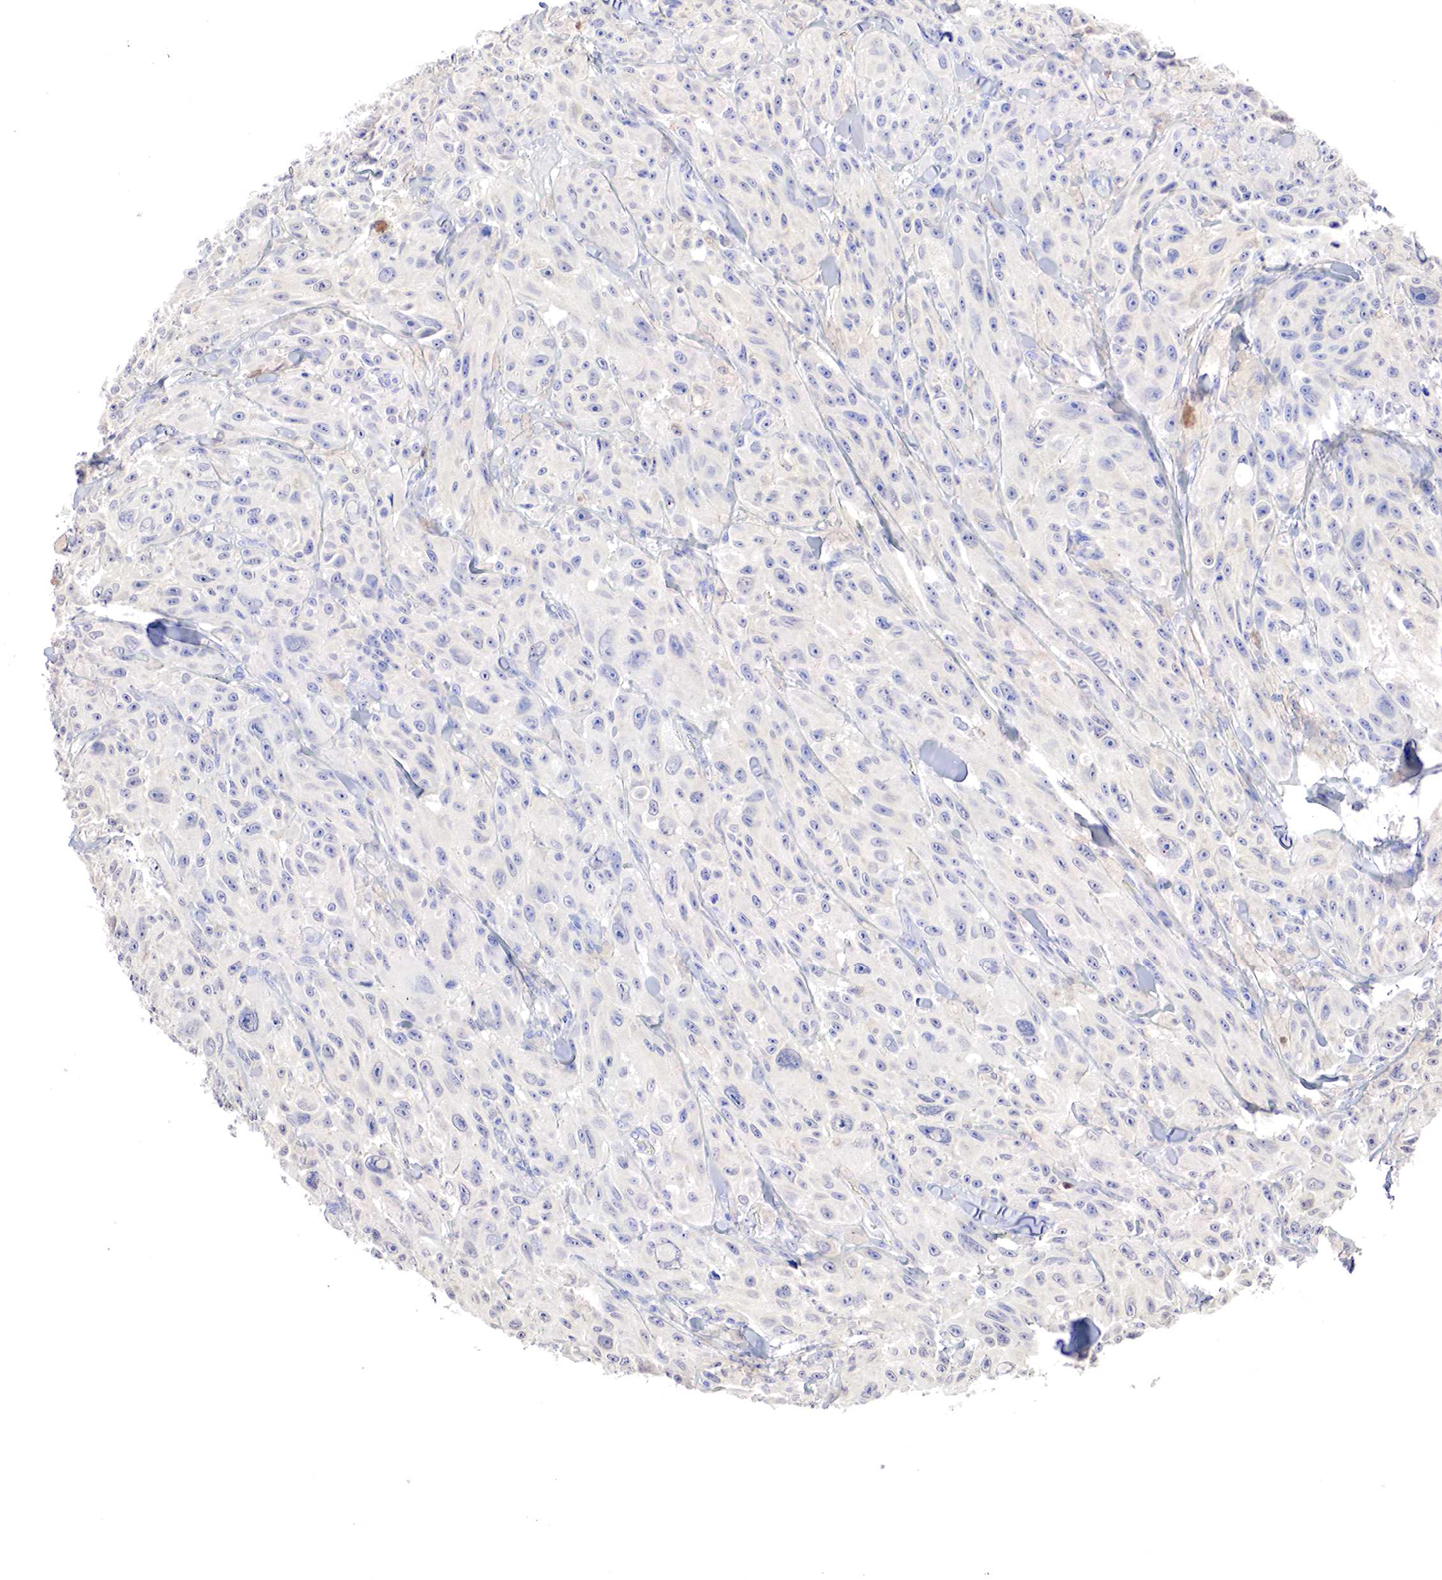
{"staining": {"intensity": "negative", "quantity": "none", "location": "none"}, "tissue": "melanoma", "cell_type": "Tumor cells", "image_type": "cancer", "snomed": [{"axis": "morphology", "description": "Malignant melanoma, NOS"}, {"axis": "topography", "description": "Skin"}], "caption": "An immunohistochemistry image of melanoma is shown. There is no staining in tumor cells of melanoma.", "gene": "GATA1", "patient": {"sex": "male", "age": 70}}